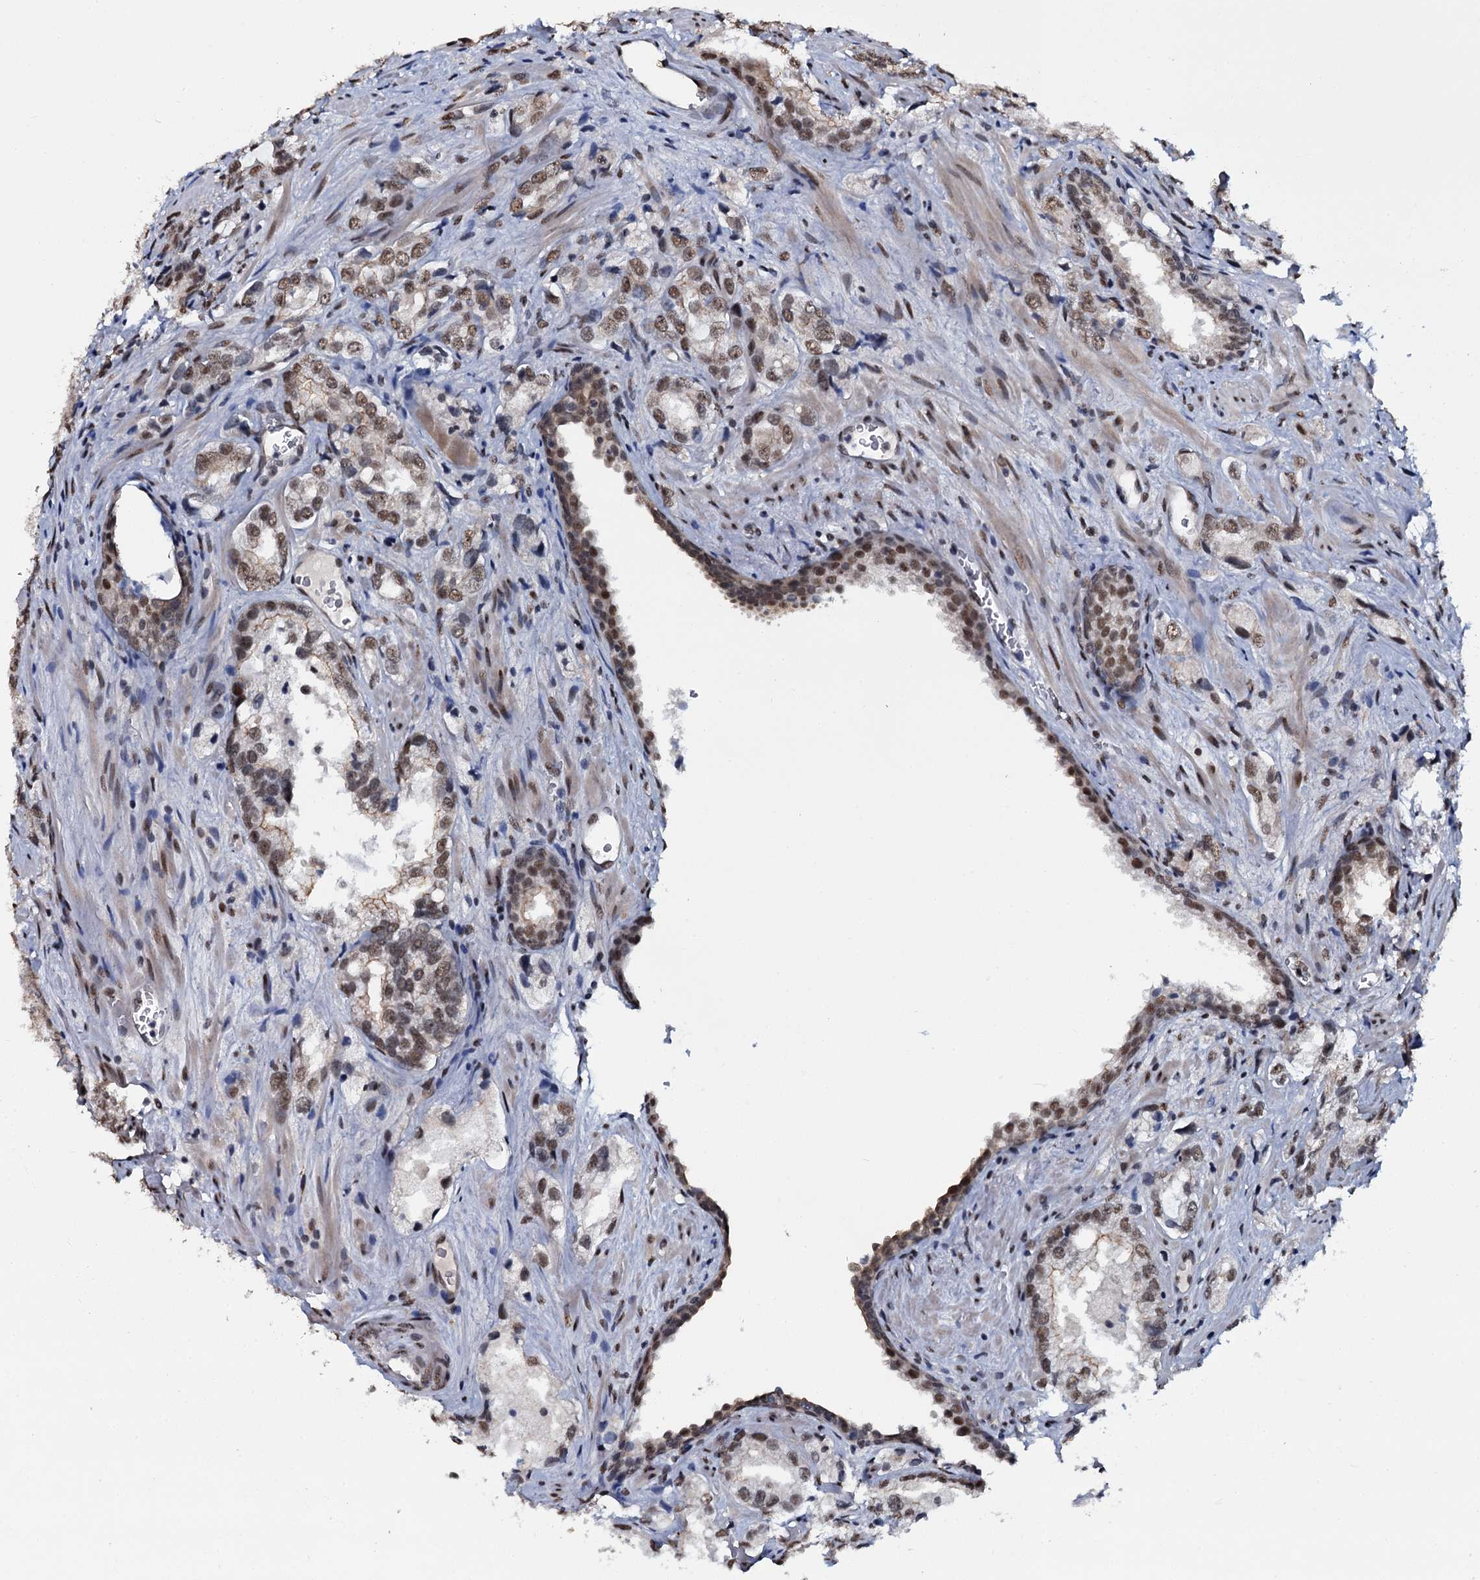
{"staining": {"intensity": "moderate", "quantity": ">75%", "location": "nuclear"}, "tissue": "prostate cancer", "cell_type": "Tumor cells", "image_type": "cancer", "snomed": [{"axis": "morphology", "description": "Adenocarcinoma, Low grade"}, {"axis": "topography", "description": "Prostate"}], "caption": "A brown stain shows moderate nuclear staining of a protein in prostate cancer tumor cells.", "gene": "SH2D4B", "patient": {"sex": "male", "age": 47}}